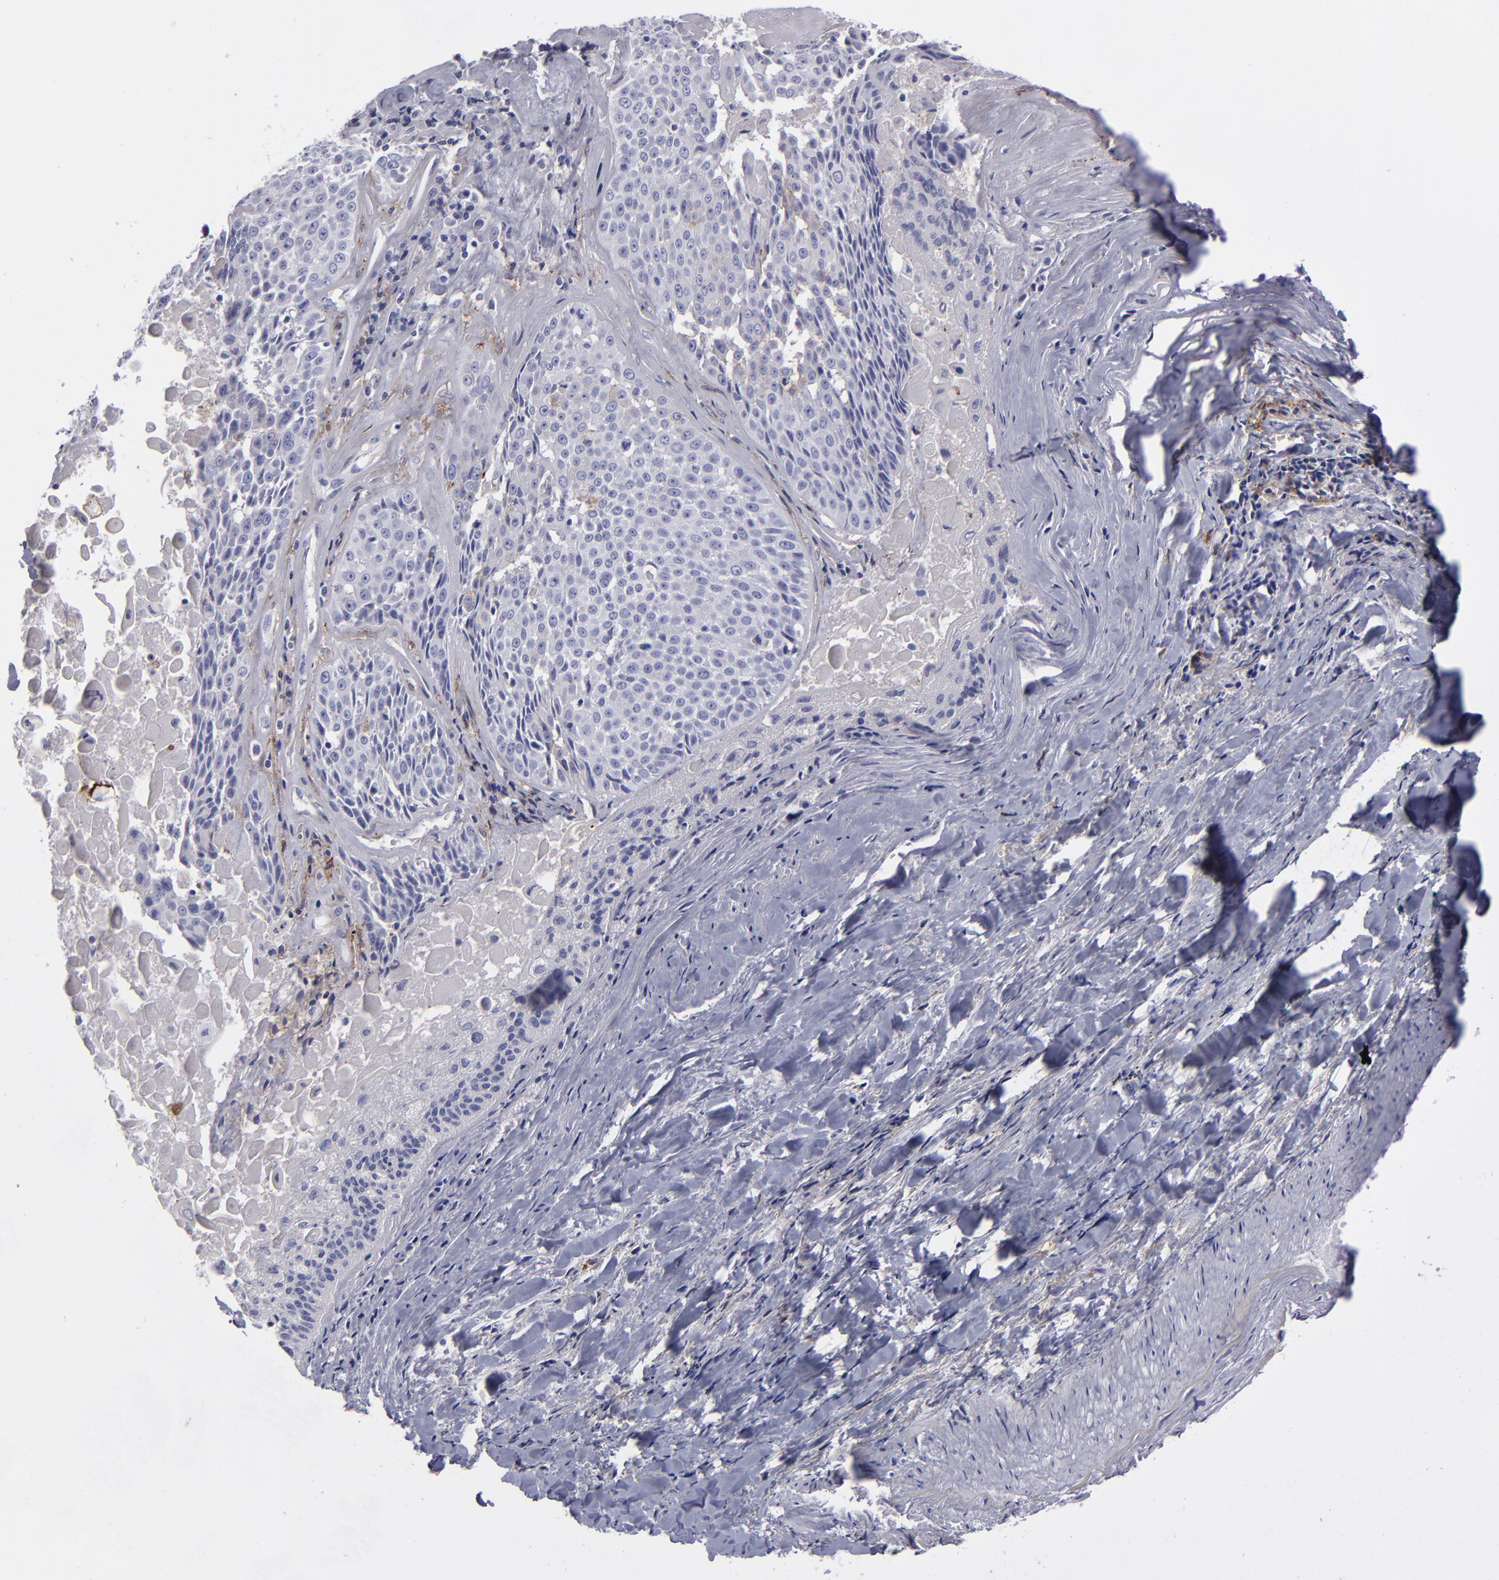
{"staining": {"intensity": "negative", "quantity": "none", "location": "none"}, "tissue": "lung cancer", "cell_type": "Tumor cells", "image_type": "cancer", "snomed": [{"axis": "morphology", "description": "Adenocarcinoma, NOS"}, {"axis": "topography", "description": "Lung"}], "caption": "Protein analysis of lung cancer reveals no significant expression in tumor cells.", "gene": "ANPEP", "patient": {"sex": "male", "age": 60}}